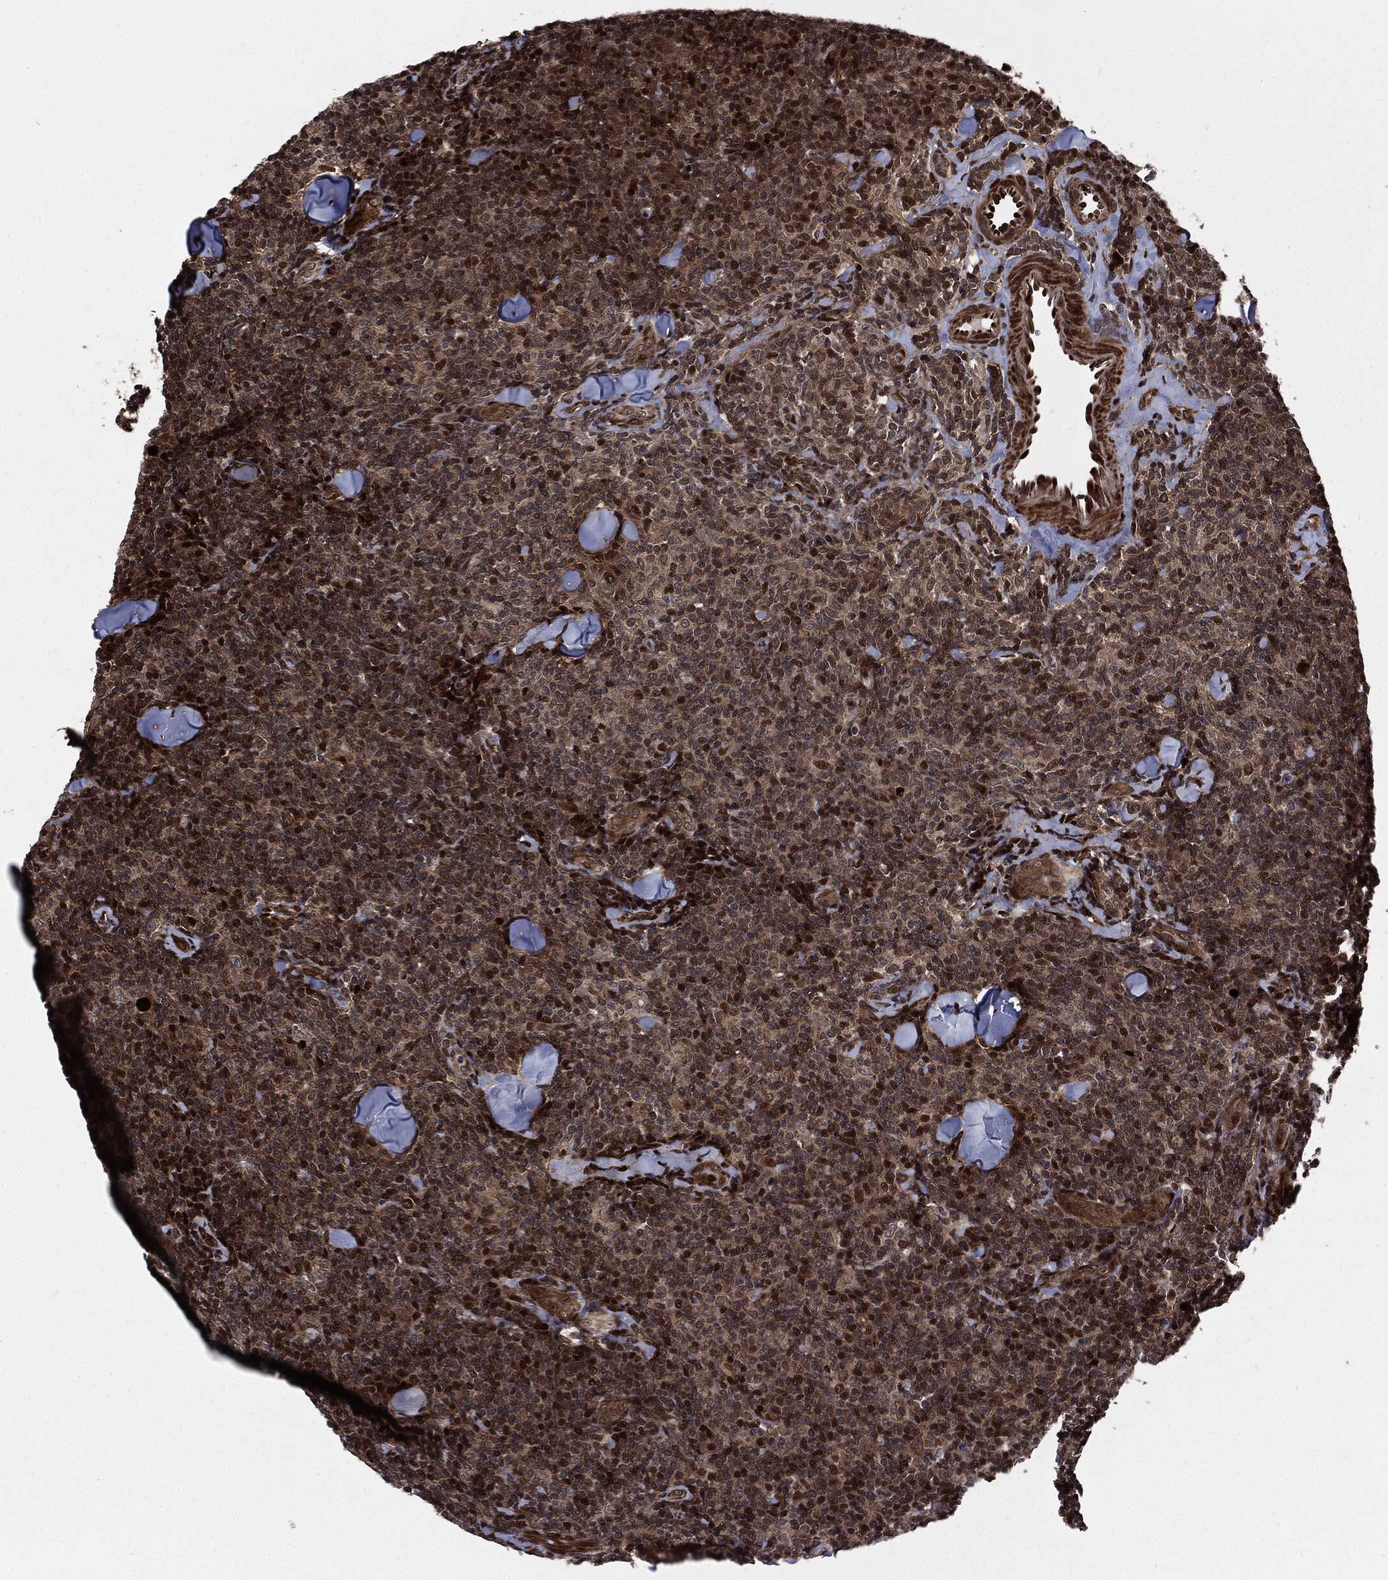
{"staining": {"intensity": "strong", "quantity": "25%-75%", "location": "cytoplasmic/membranous,nuclear"}, "tissue": "lymphoma", "cell_type": "Tumor cells", "image_type": "cancer", "snomed": [{"axis": "morphology", "description": "Malignant lymphoma, non-Hodgkin's type, Low grade"}, {"axis": "topography", "description": "Lymph node"}], "caption": "Strong cytoplasmic/membranous and nuclear protein expression is present in approximately 25%-75% of tumor cells in malignant lymphoma, non-Hodgkin's type (low-grade). The protein of interest is stained brown, and the nuclei are stained in blue (DAB (3,3'-diaminobenzidine) IHC with brightfield microscopy, high magnification).", "gene": "SMAD4", "patient": {"sex": "female", "age": 56}}